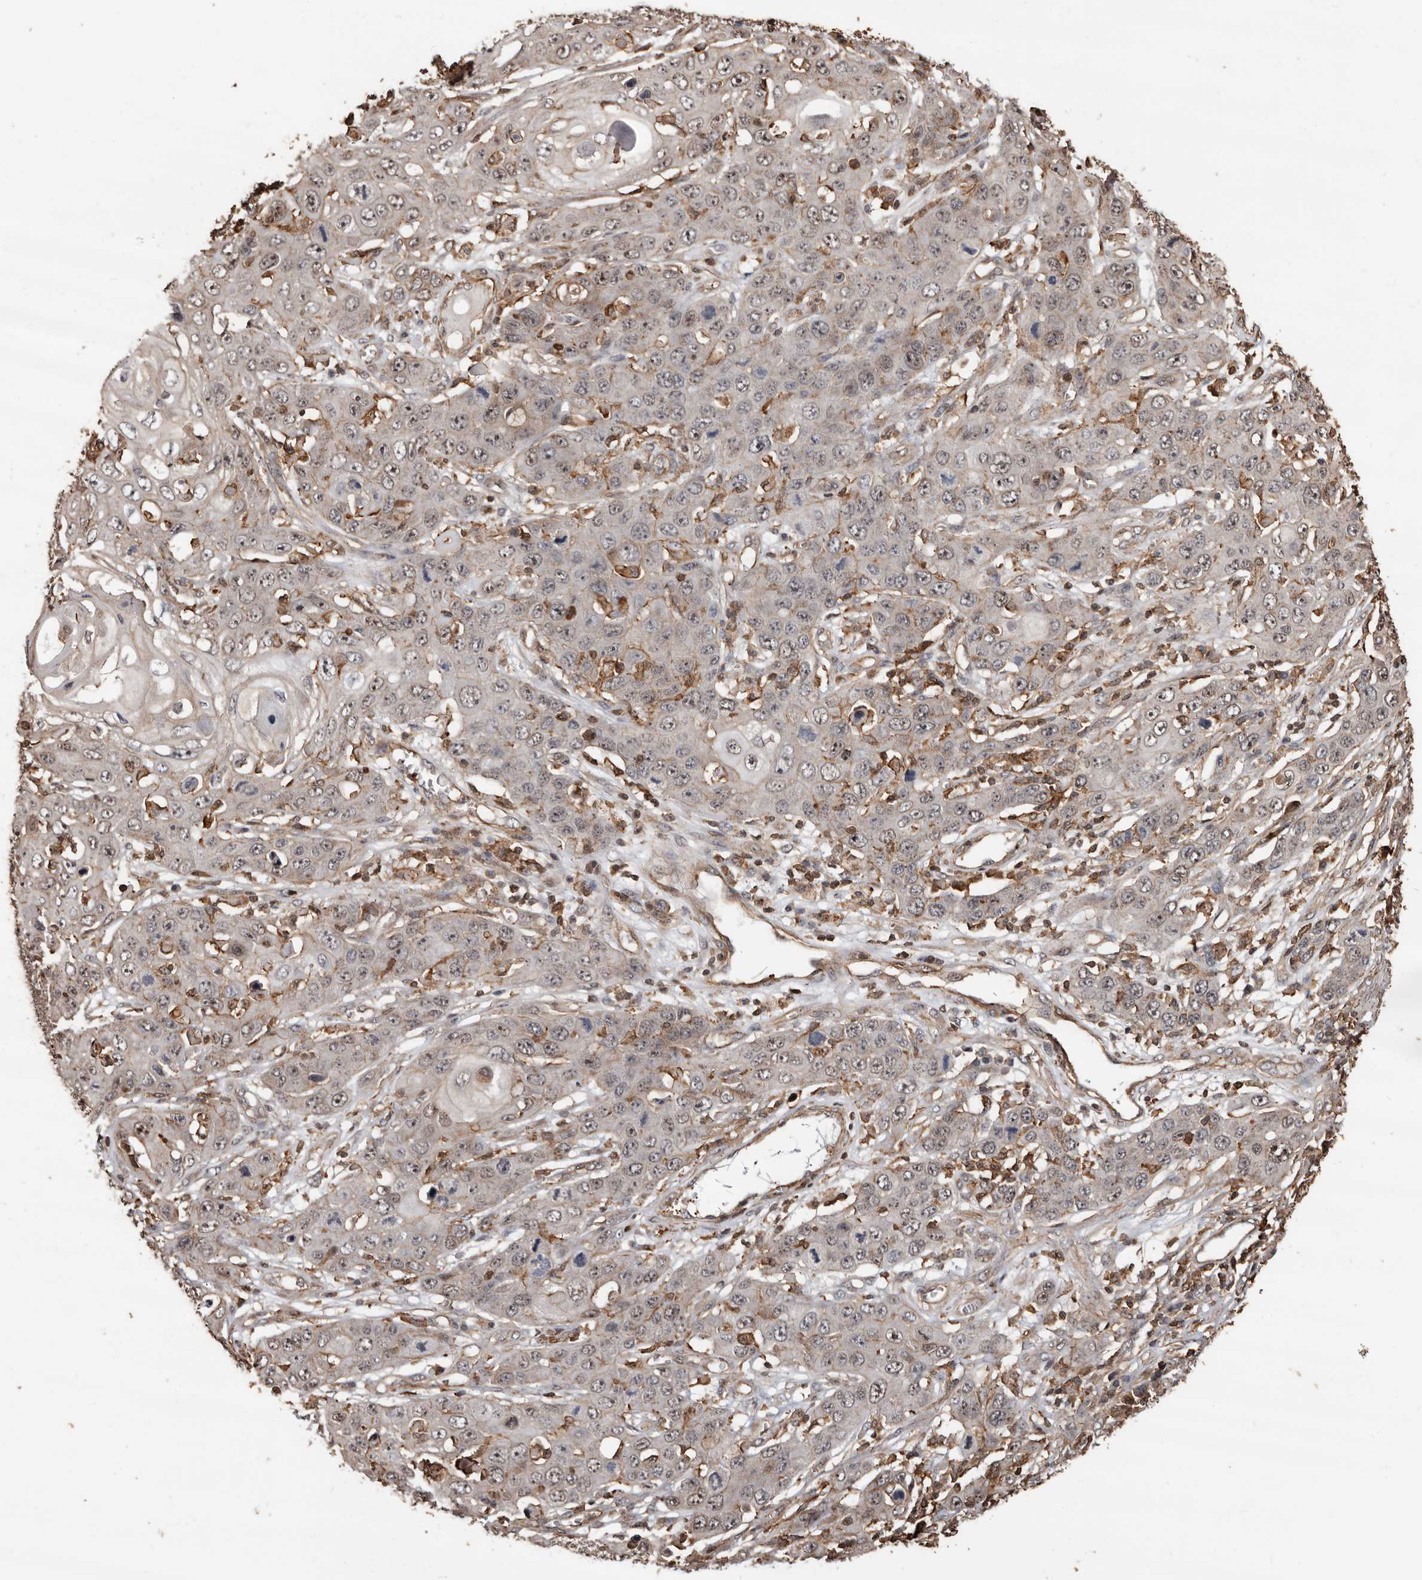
{"staining": {"intensity": "weak", "quantity": "25%-75%", "location": "cytoplasmic/membranous"}, "tissue": "skin cancer", "cell_type": "Tumor cells", "image_type": "cancer", "snomed": [{"axis": "morphology", "description": "Squamous cell carcinoma, NOS"}, {"axis": "topography", "description": "Skin"}], "caption": "There is low levels of weak cytoplasmic/membranous staining in tumor cells of skin cancer, as demonstrated by immunohistochemical staining (brown color).", "gene": "GSK3A", "patient": {"sex": "male", "age": 55}}